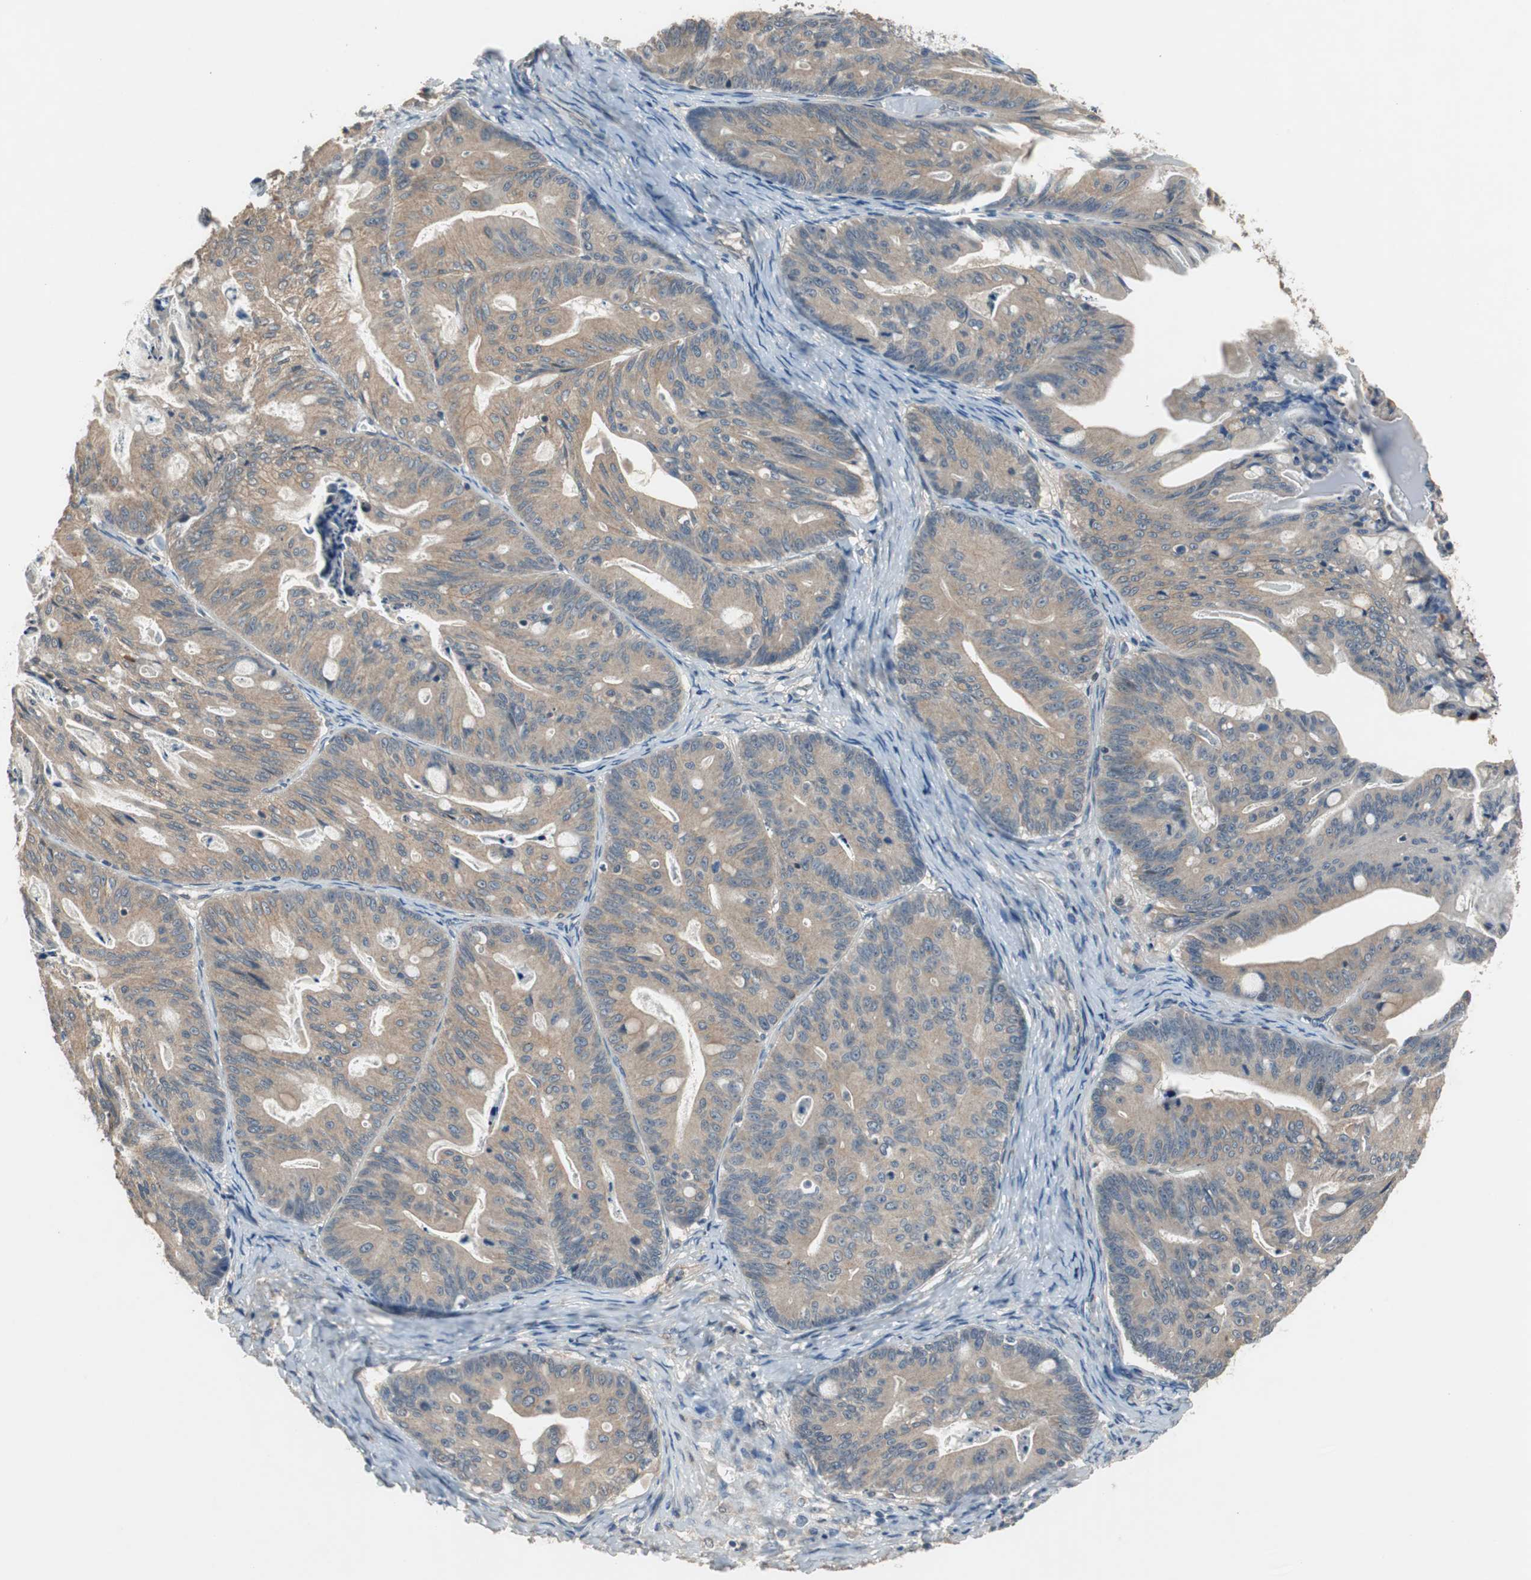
{"staining": {"intensity": "weak", "quantity": ">75%", "location": "cytoplasmic/membranous"}, "tissue": "ovarian cancer", "cell_type": "Tumor cells", "image_type": "cancer", "snomed": [{"axis": "morphology", "description": "Cystadenocarcinoma, mucinous, NOS"}, {"axis": "topography", "description": "Ovary"}], "caption": "An immunohistochemistry histopathology image of neoplastic tissue is shown. Protein staining in brown shows weak cytoplasmic/membranous positivity in ovarian cancer (mucinous cystadenocarcinoma) within tumor cells.", "gene": "PI4KB", "patient": {"sex": "female", "age": 36}}